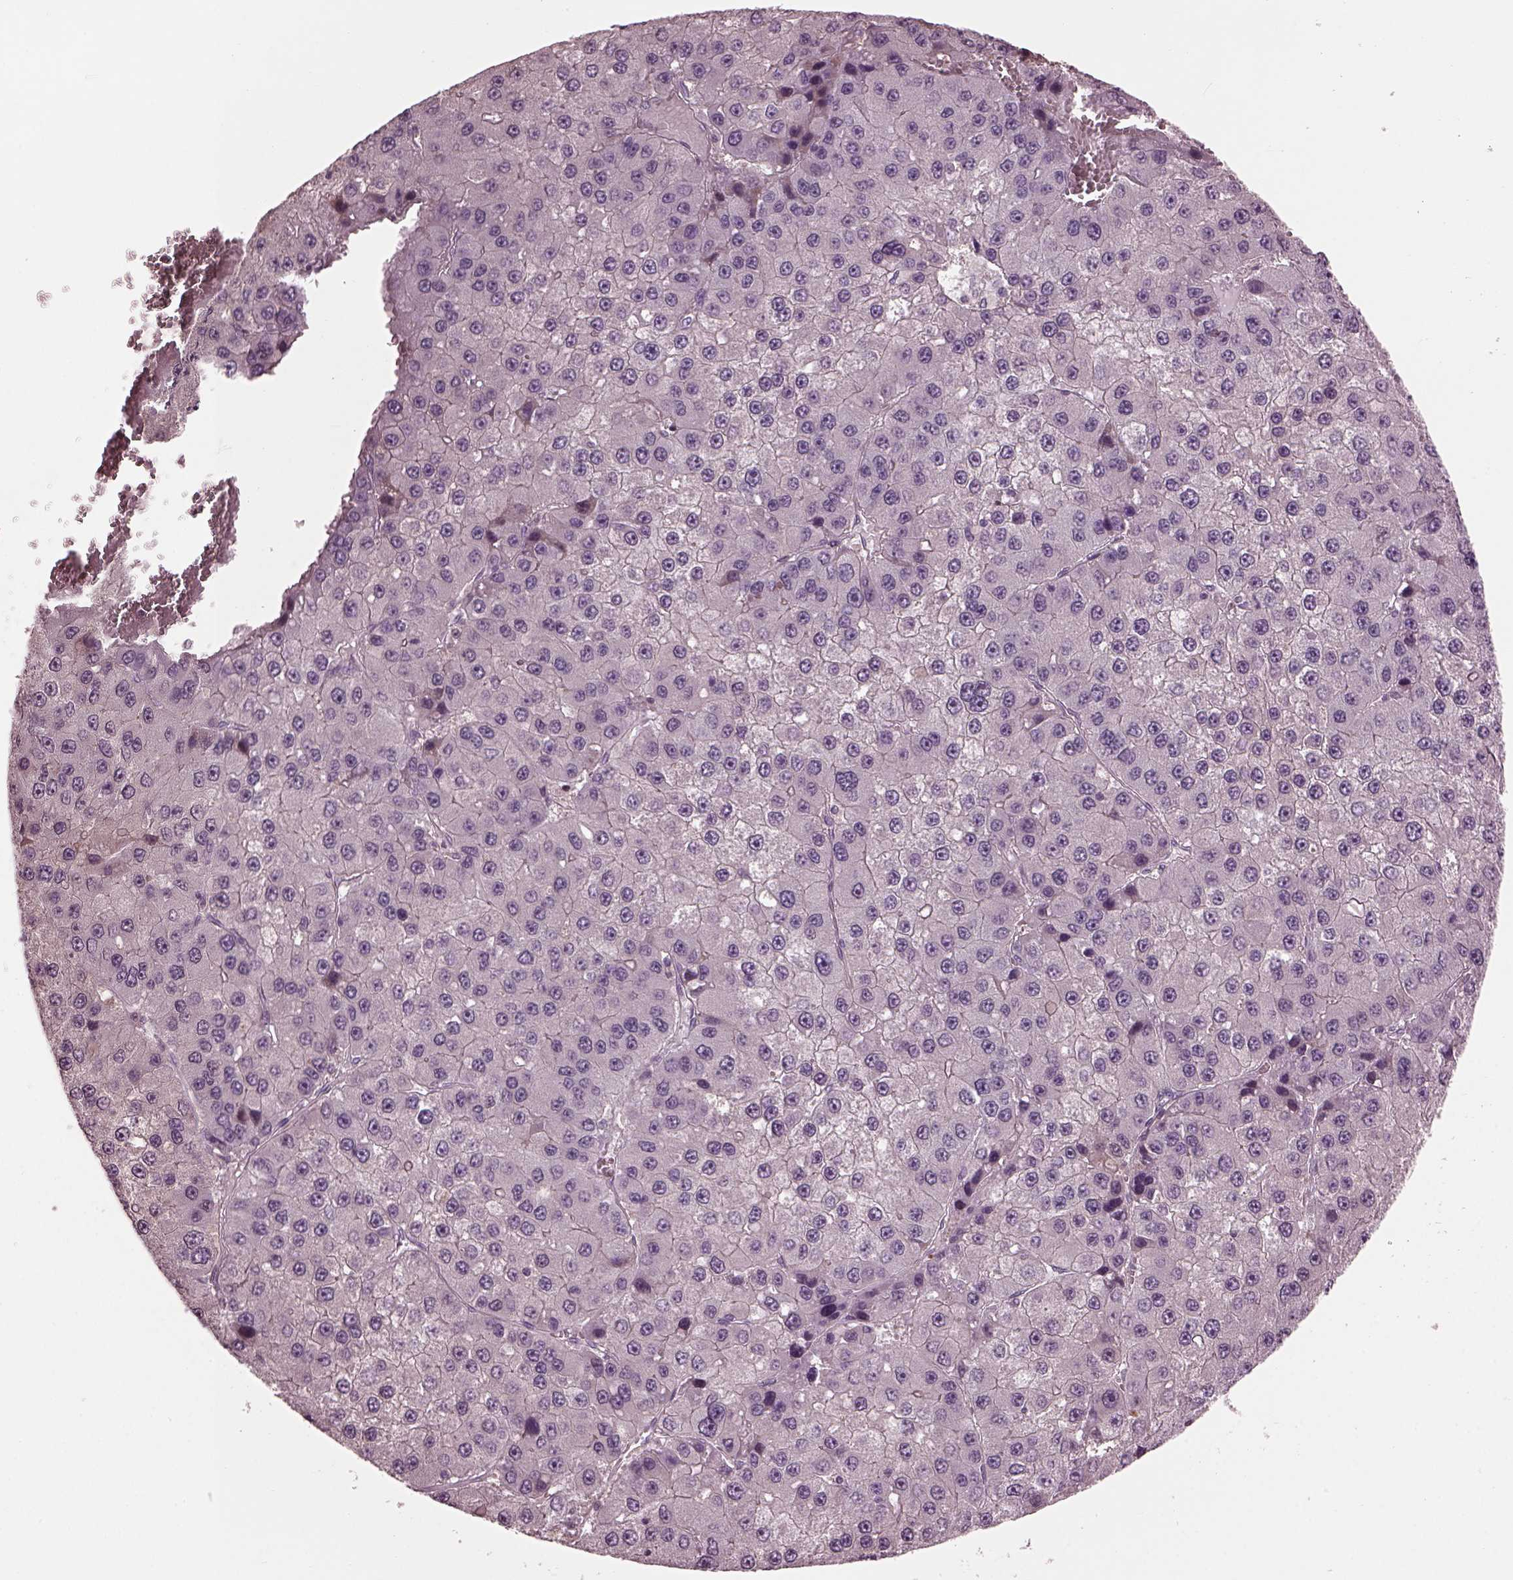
{"staining": {"intensity": "negative", "quantity": "none", "location": "none"}, "tissue": "liver cancer", "cell_type": "Tumor cells", "image_type": "cancer", "snomed": [{"axis": "morphology", "description": "Carcinoma, Hepatocellular, NOS"}, {"axis": "topography", "description": "Liver"}], "caption": "A high-resolution histopathology image shows immunohistochemistry (IHC) staining of liver cancer, which exhibits no significant expression in tumor cells.", "gene": "BFSP1", "patient": {"sex": "female", "age": 73}}